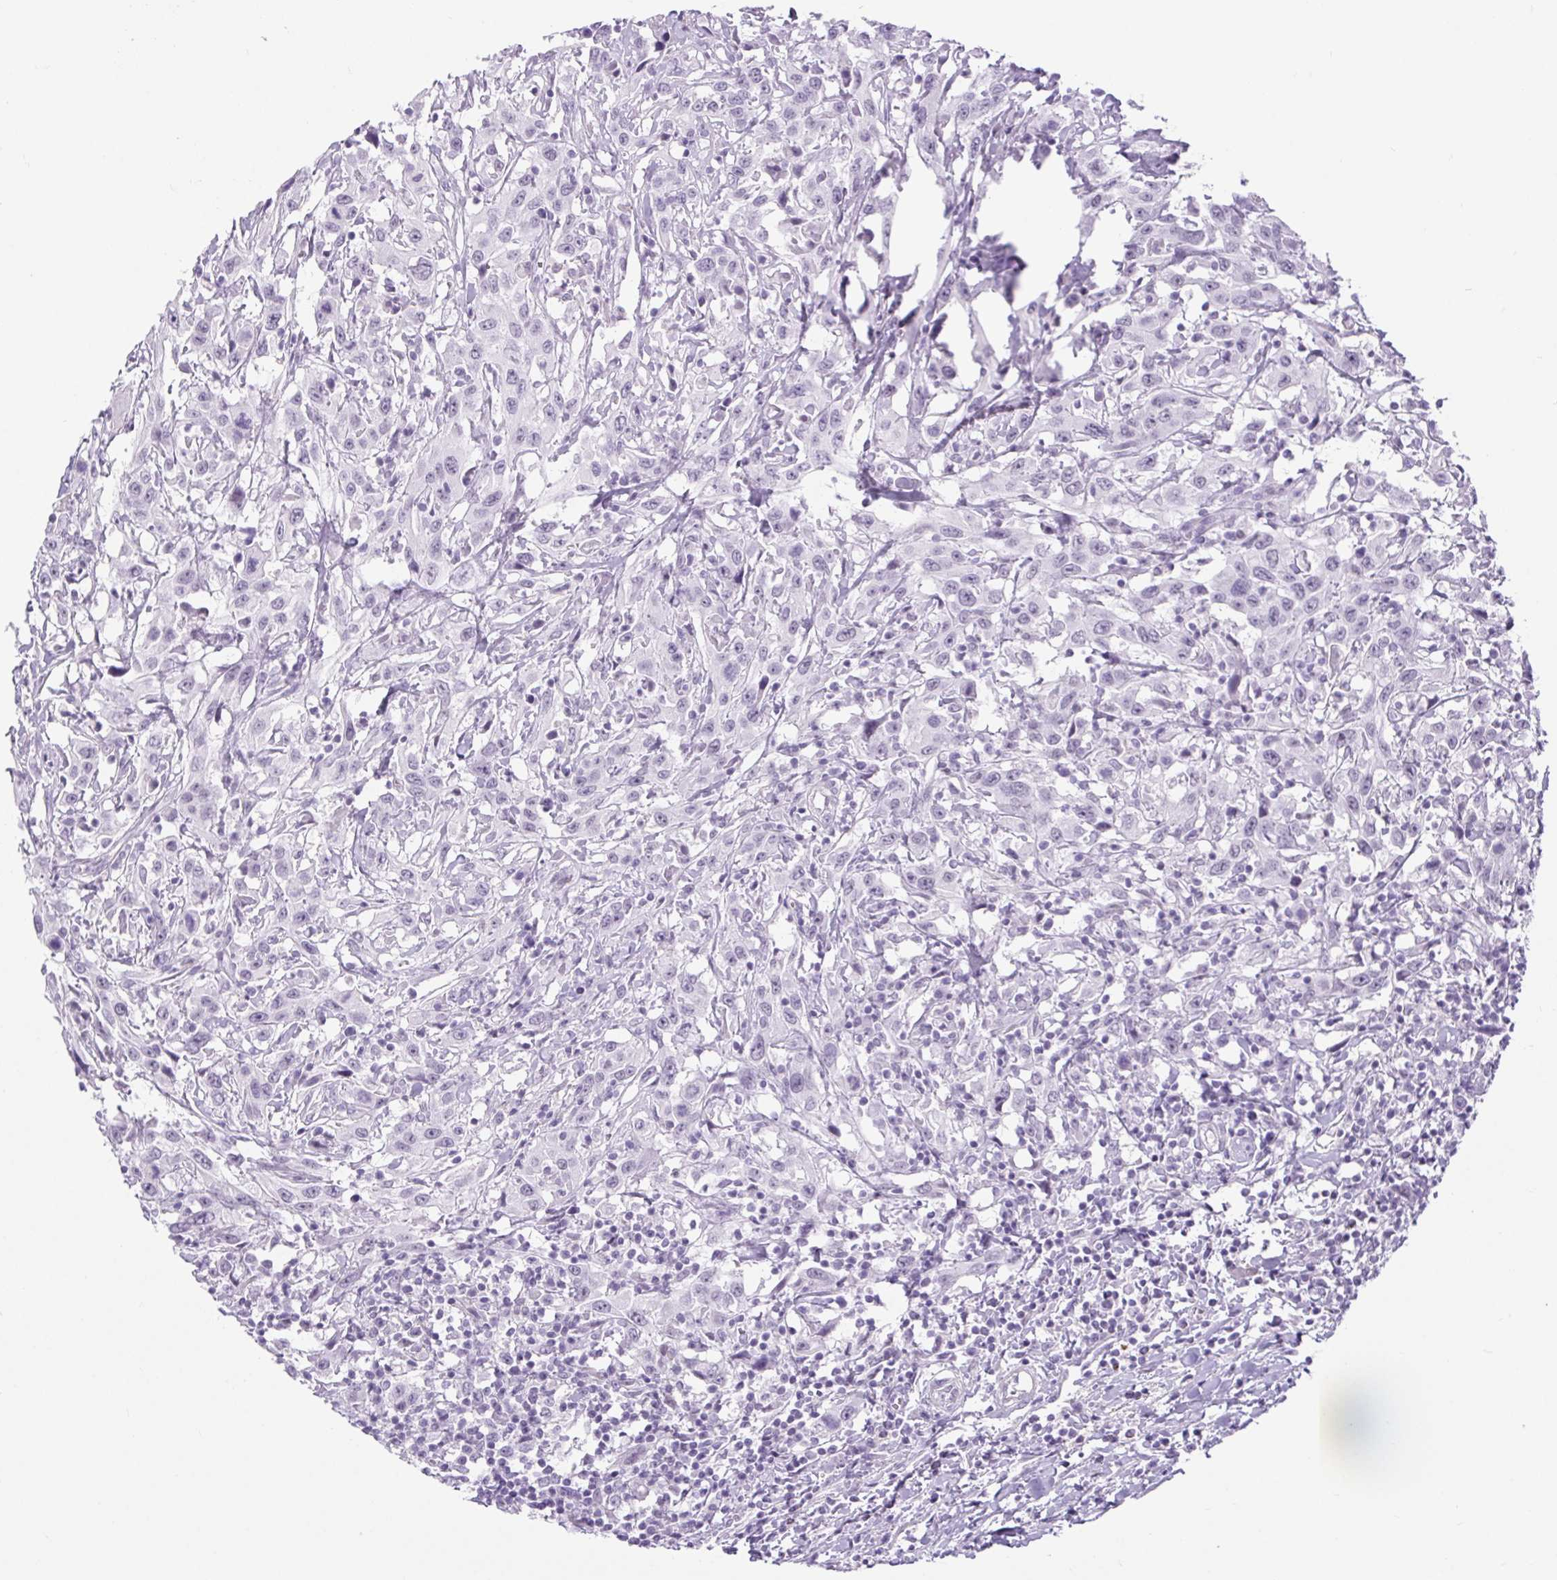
{"staining": {"intensity": "negative", "quantity": "none", "location": "none"}, "tissue": "urothelial cancer", "cell_type": "Tumor cells", "image_type": "cancer", "snomed": [{"axis": "morphology", "description": "Urothelial carcinoma, High grade"}, {"axis": "topography", "description": "Urinary bladder"}], "caption": "The image exhibits no staining of tumor cells in high-grade urothelial carcinoma.", "gene": "BCAS1", "patient": {"sex": "male", "age": 61}}